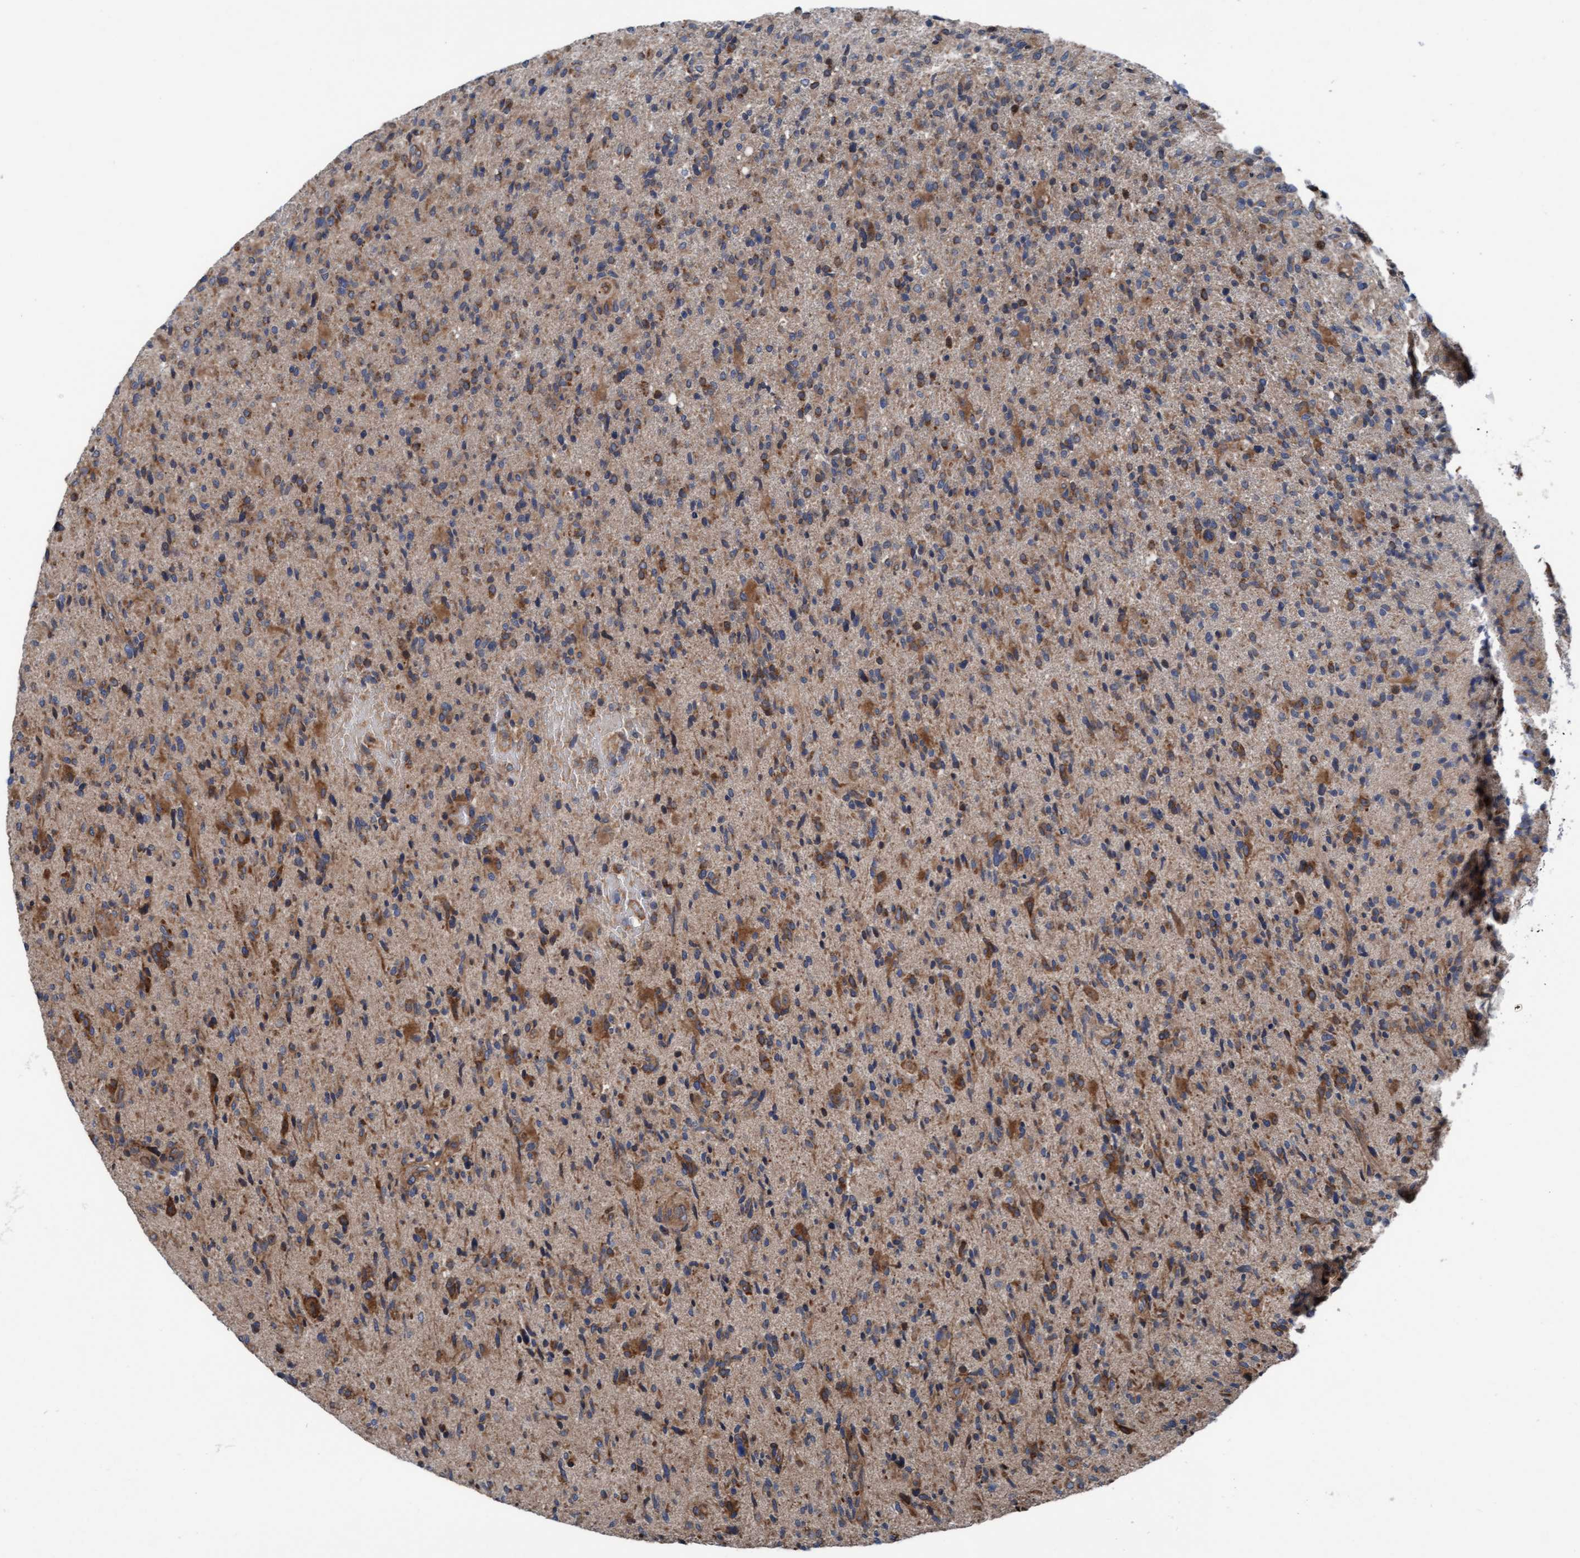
{"staining": {"intensity": "moderate", "quantity": "25%-75%", "location": "cytoplasmic/membranous"}, "tissue": "glioma", "cell_type": "Tumor cells", "image_type": "cancer", "snomed": [{"axis": "morphology", "description": "Glioma, malignant, High grade"}, {"axis": "topography", "description": "Brain"}], "caption": "This histopathology image shows IHC staining of human malignant high-grade glioma, with medium moderate cytoplasmic/membranous expression in about 25%-75% of tumor cells.", "gene": "RAP1GAP2", "patient": {"sex": "male", "age": 72}}